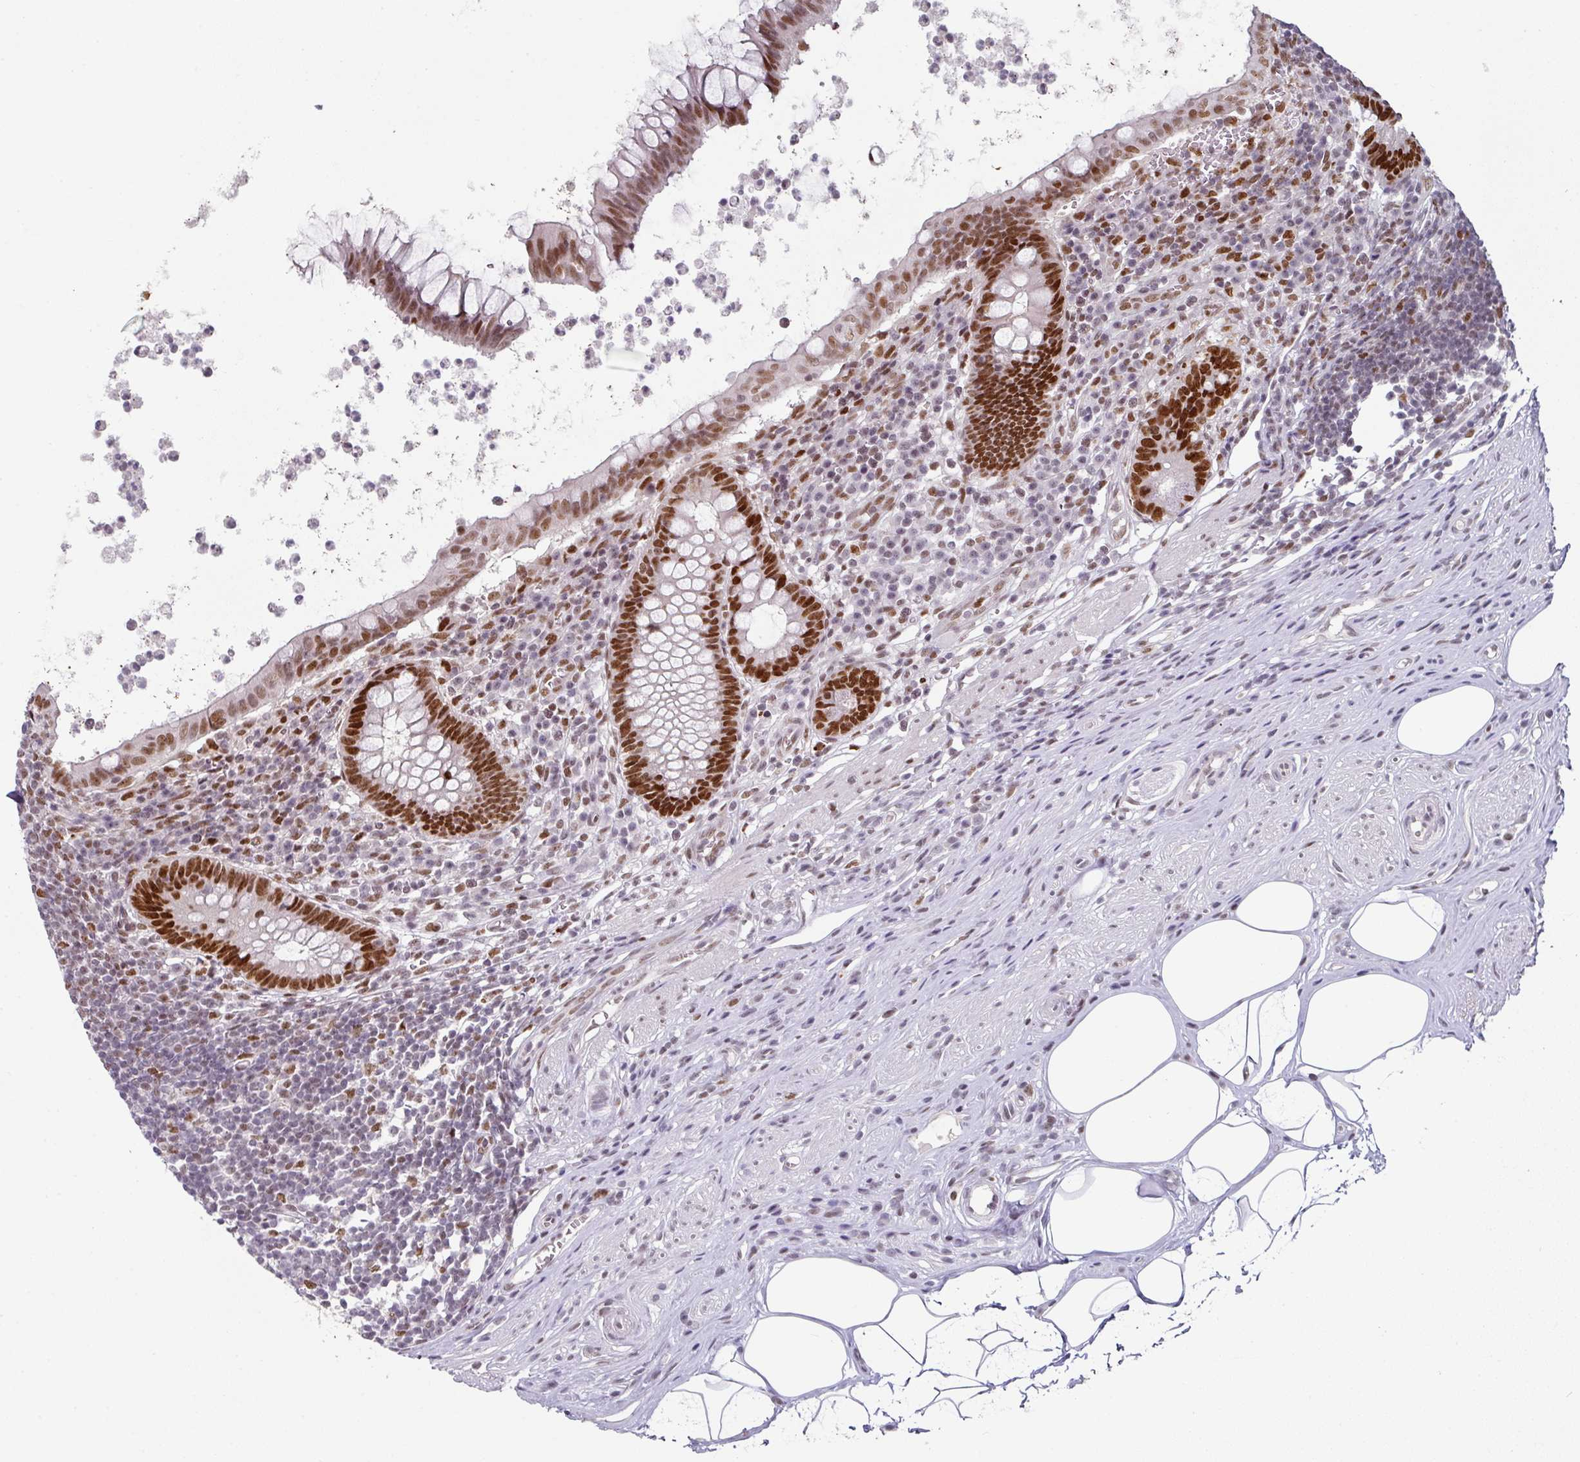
{"staining": {"intensity": "strong", "quantity": ">75%", "location": "nuclear"}, "tissue": "appendix", "cell_type": "Glandular cells", "image_type": "normal", "snomed": [{"axis": "morphology", "description": "Normal tissue, NOS"}, {"axis": "topography", "description": "Appendix"}], "caption": "Strong nuclear expression for a protein is identified in approximately >75% of glandular cells of normal appendix using immunohistochemistry (IHC).", "gene": "ENSG00000283782", "patient": {"sex": "female", "age": 56}}